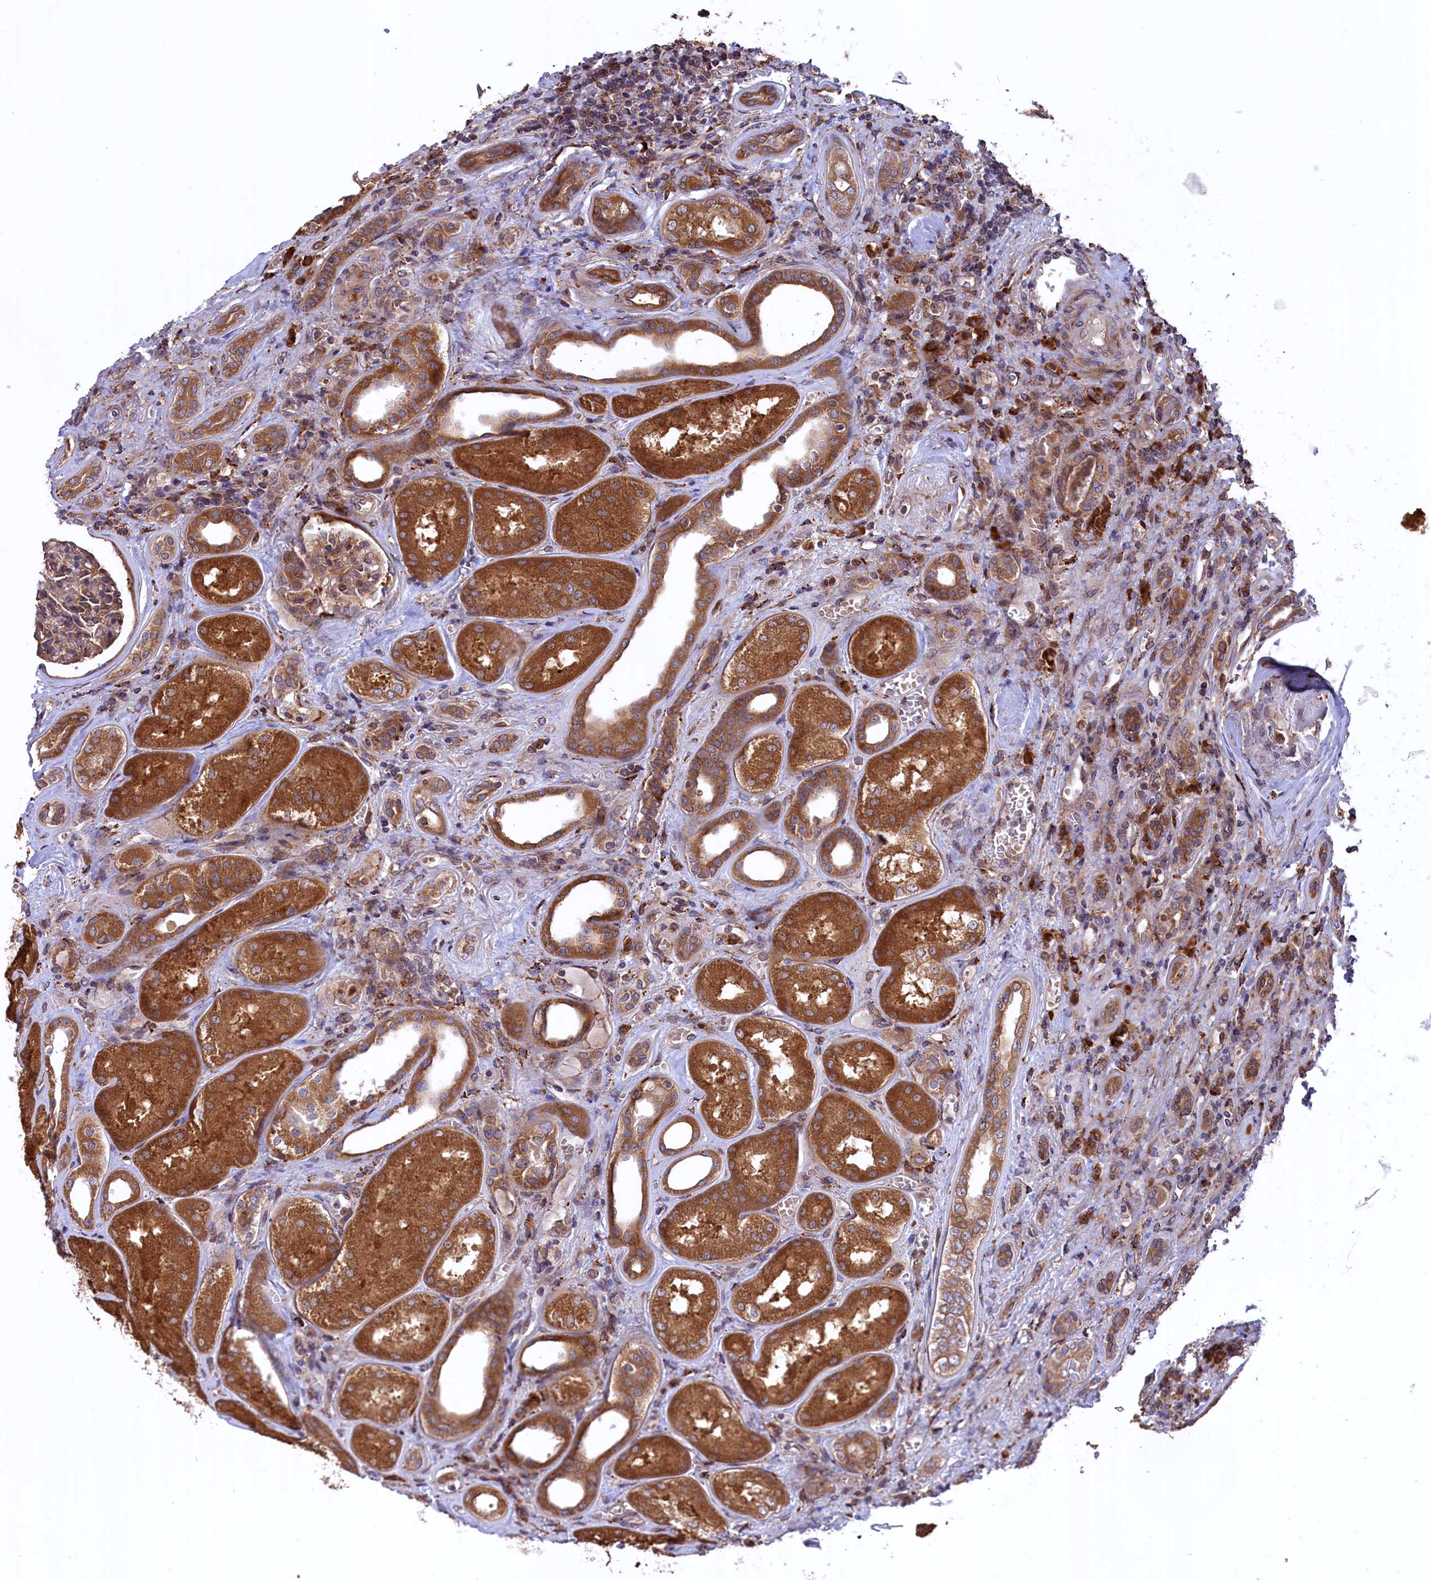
{"staining": {"intensity": "moderate", "quantity": "<25%", "location": "cytoplasmic/membranous"}, "tissue": "kidney", "cell_type": "Cells in glomeruli", "image_type": "normal", "snomed": [{"axis": "morphology", "description": "Normal tissue, NOS"}, {"axis": "morphology", "description": "Adenocarcinoma, NOS"}, {"axis": "topography", "description": "Kidney"}], "caption": "Immunohistochemical staining of unremarkable human kidney demonstrates moderate cytoplasmic/membranous protein expression in approximately <25% of cells in glomeruli.", "gene": "PLA2G4C", "patient": {"sex": "female", "age": 68}}